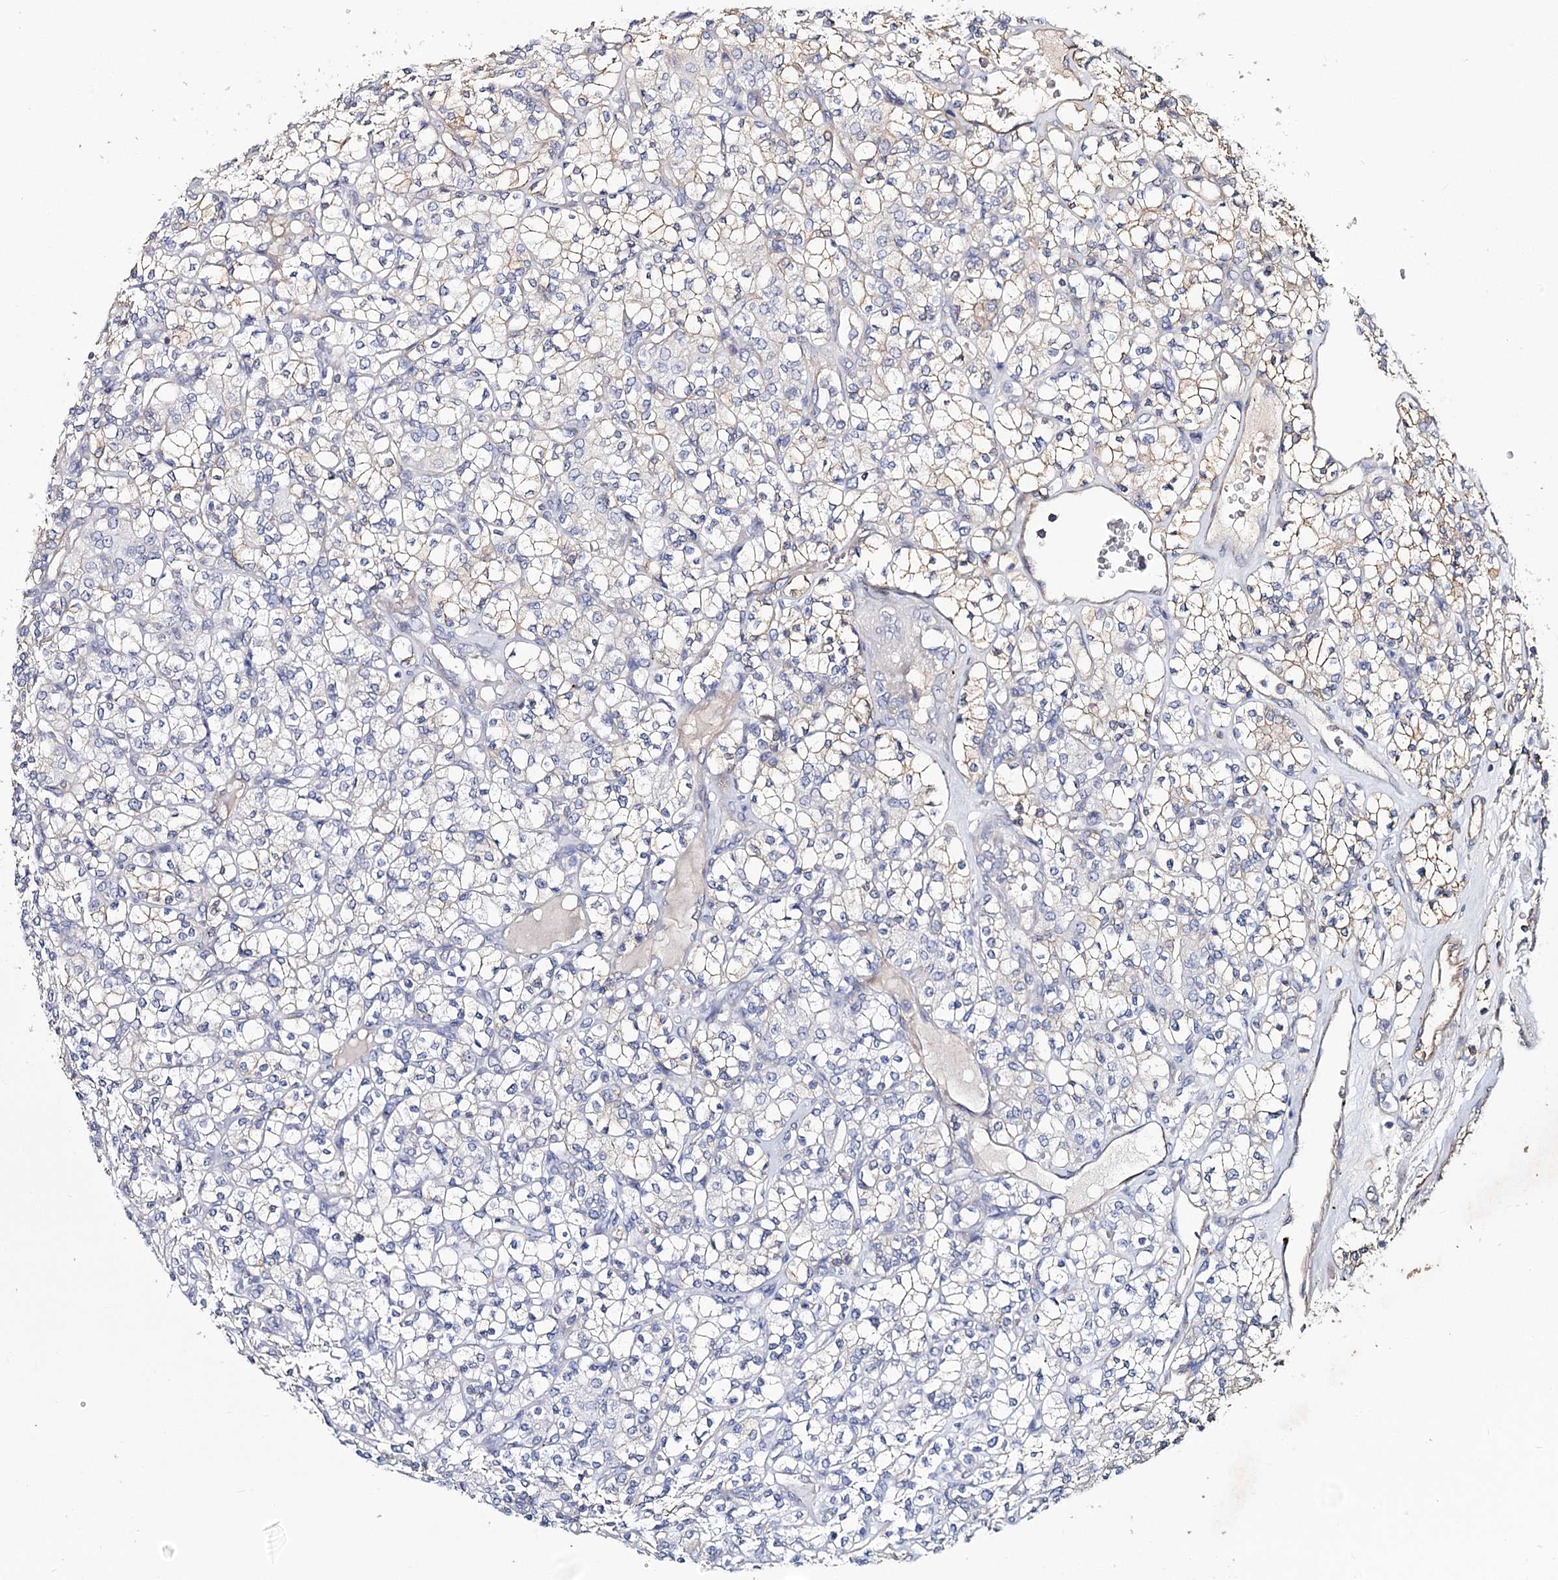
{"staining": {"intensity": "weak", "quantity": "<25%", "location": "cytoplasmic/membranous"}, "tissue": "renal cancer", "cell_type": "Tumor cells", "image_type": "cancer", "snomed": [{"axis": "morphology", "description": "Adenocarcinoma, NOS"}, {"axis": "topography", "description": "Kidney"}], "caption": "Photomicrograph shows no significant protein staining in tumor cells of renal cancer (adenocarcinoma).", "gene": "TMEM218", "patient": {"sex": "male", "age": 77}}